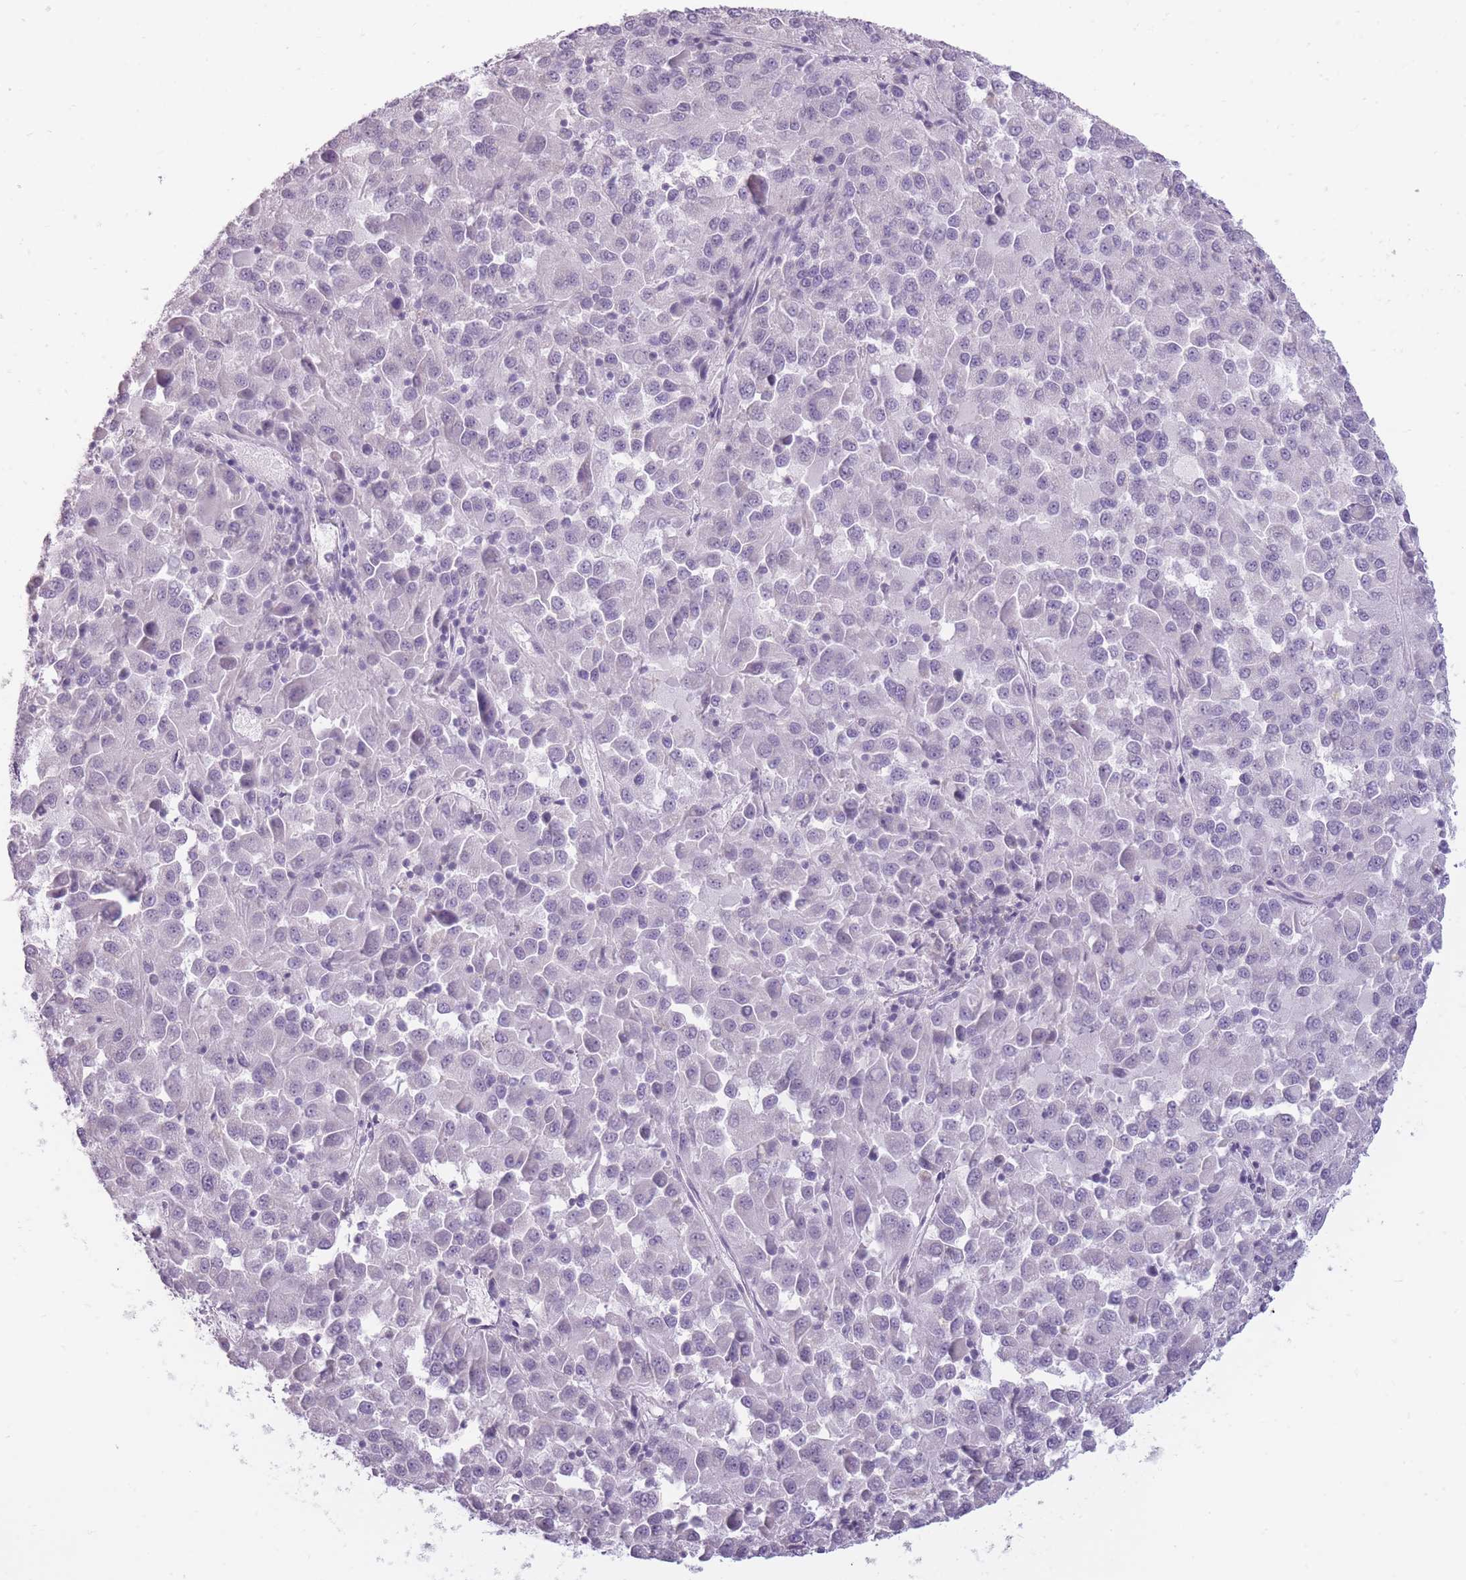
{"staining": {"intensity": "negative", "quantity": "none", "location": "none"}, "tissue": "melanoma", "cell_type": "Tumor cells", "image_type": "cancer", "snomed": [{"axis": "morphology", "description": "Malignant melanoma, Metastatic site"}, {"axis": "topography", "description": "Lung"}], "caption": "High magnification brightfield microscopy of malignant melanoma (metastatic site) stained with DAB (3,3'-diaminobenzidine) (brown) and counterstained with hematoxylin (blue): tumor cells show no significant expression.", "gene": "TMEM236", "patient": {"sex": "male", "age": 64}}